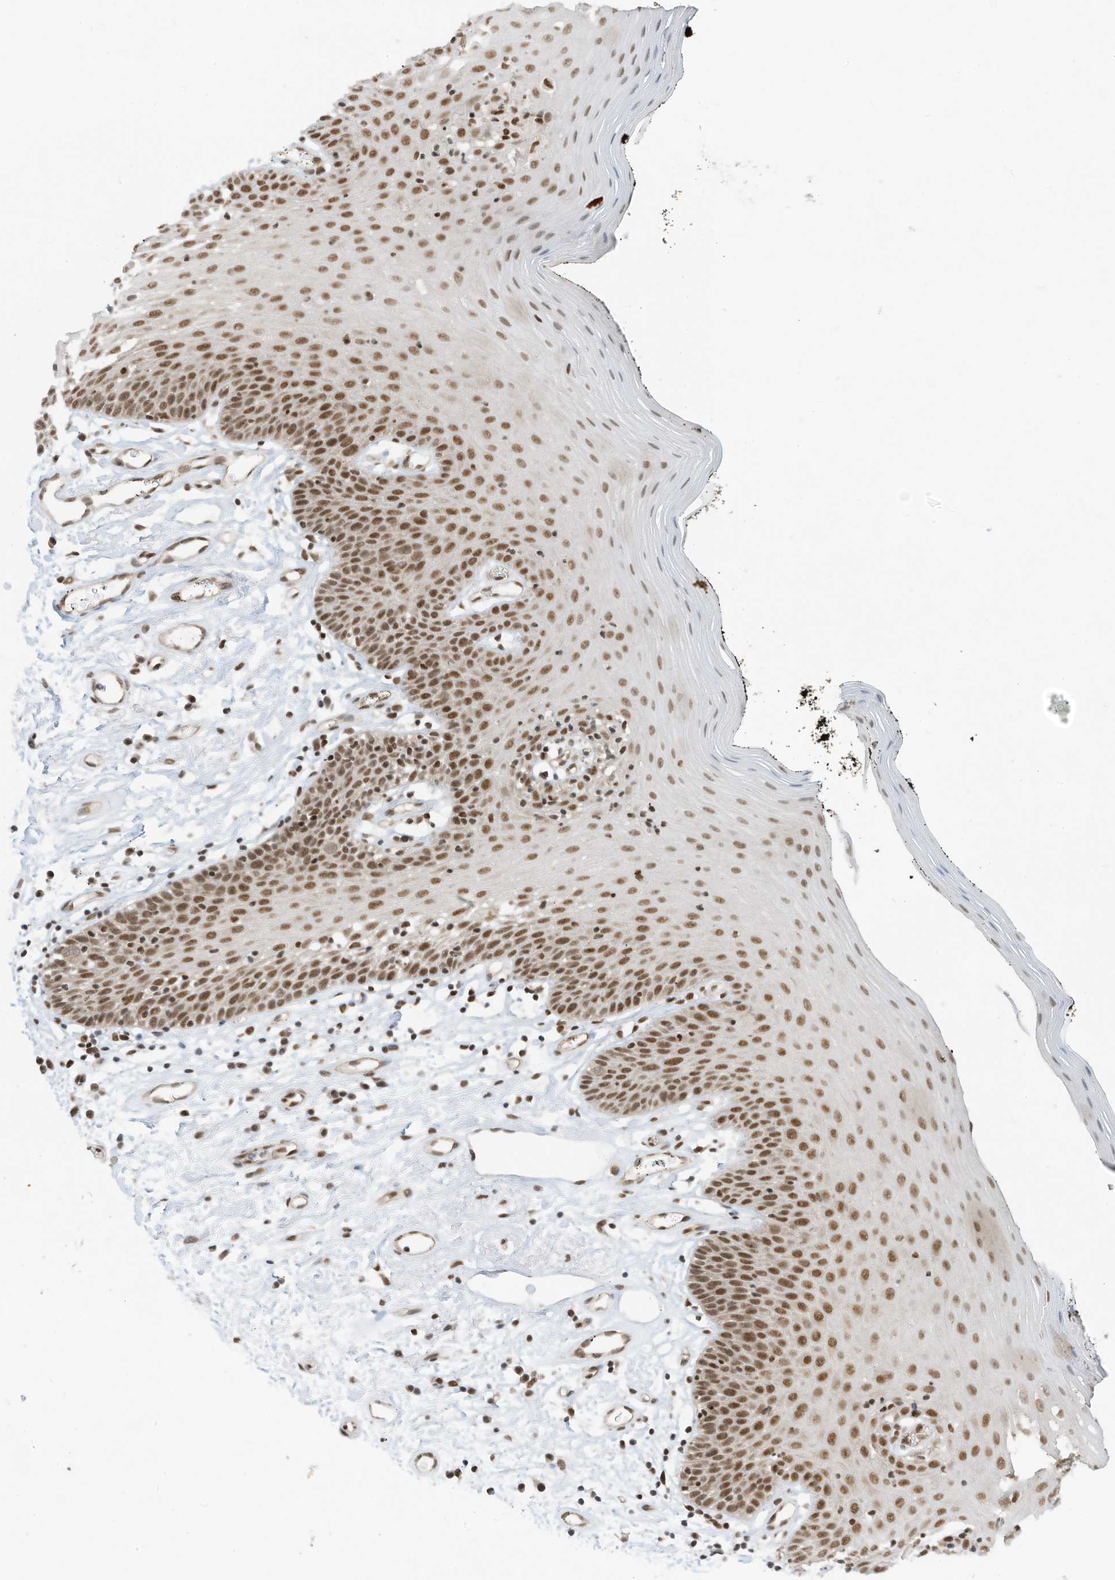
{"staining": {"intensity": "moderate", "quantity": ">75%", "location": "nuclear"}, "tissue": "oral mucosa", "cell_type": "Squamous epithelial cells", "image_type": "normal", "snomed": [{"axis": "morphology", "description": "Normal tissue, NOS"}, {"axis": "topography", "description": "Oral tissue"}], "caption": "DAB immunohistochemical staining of unremarkable oral mucosa reveals moderate nuclear protein expression in approximately >75% of squamous epithelial cells. (brown staining indicates protein expression, while blue staining denotes nuclei).", "gene": "AURKAIP1", "patient": {"sex": "male", "age": 74}}